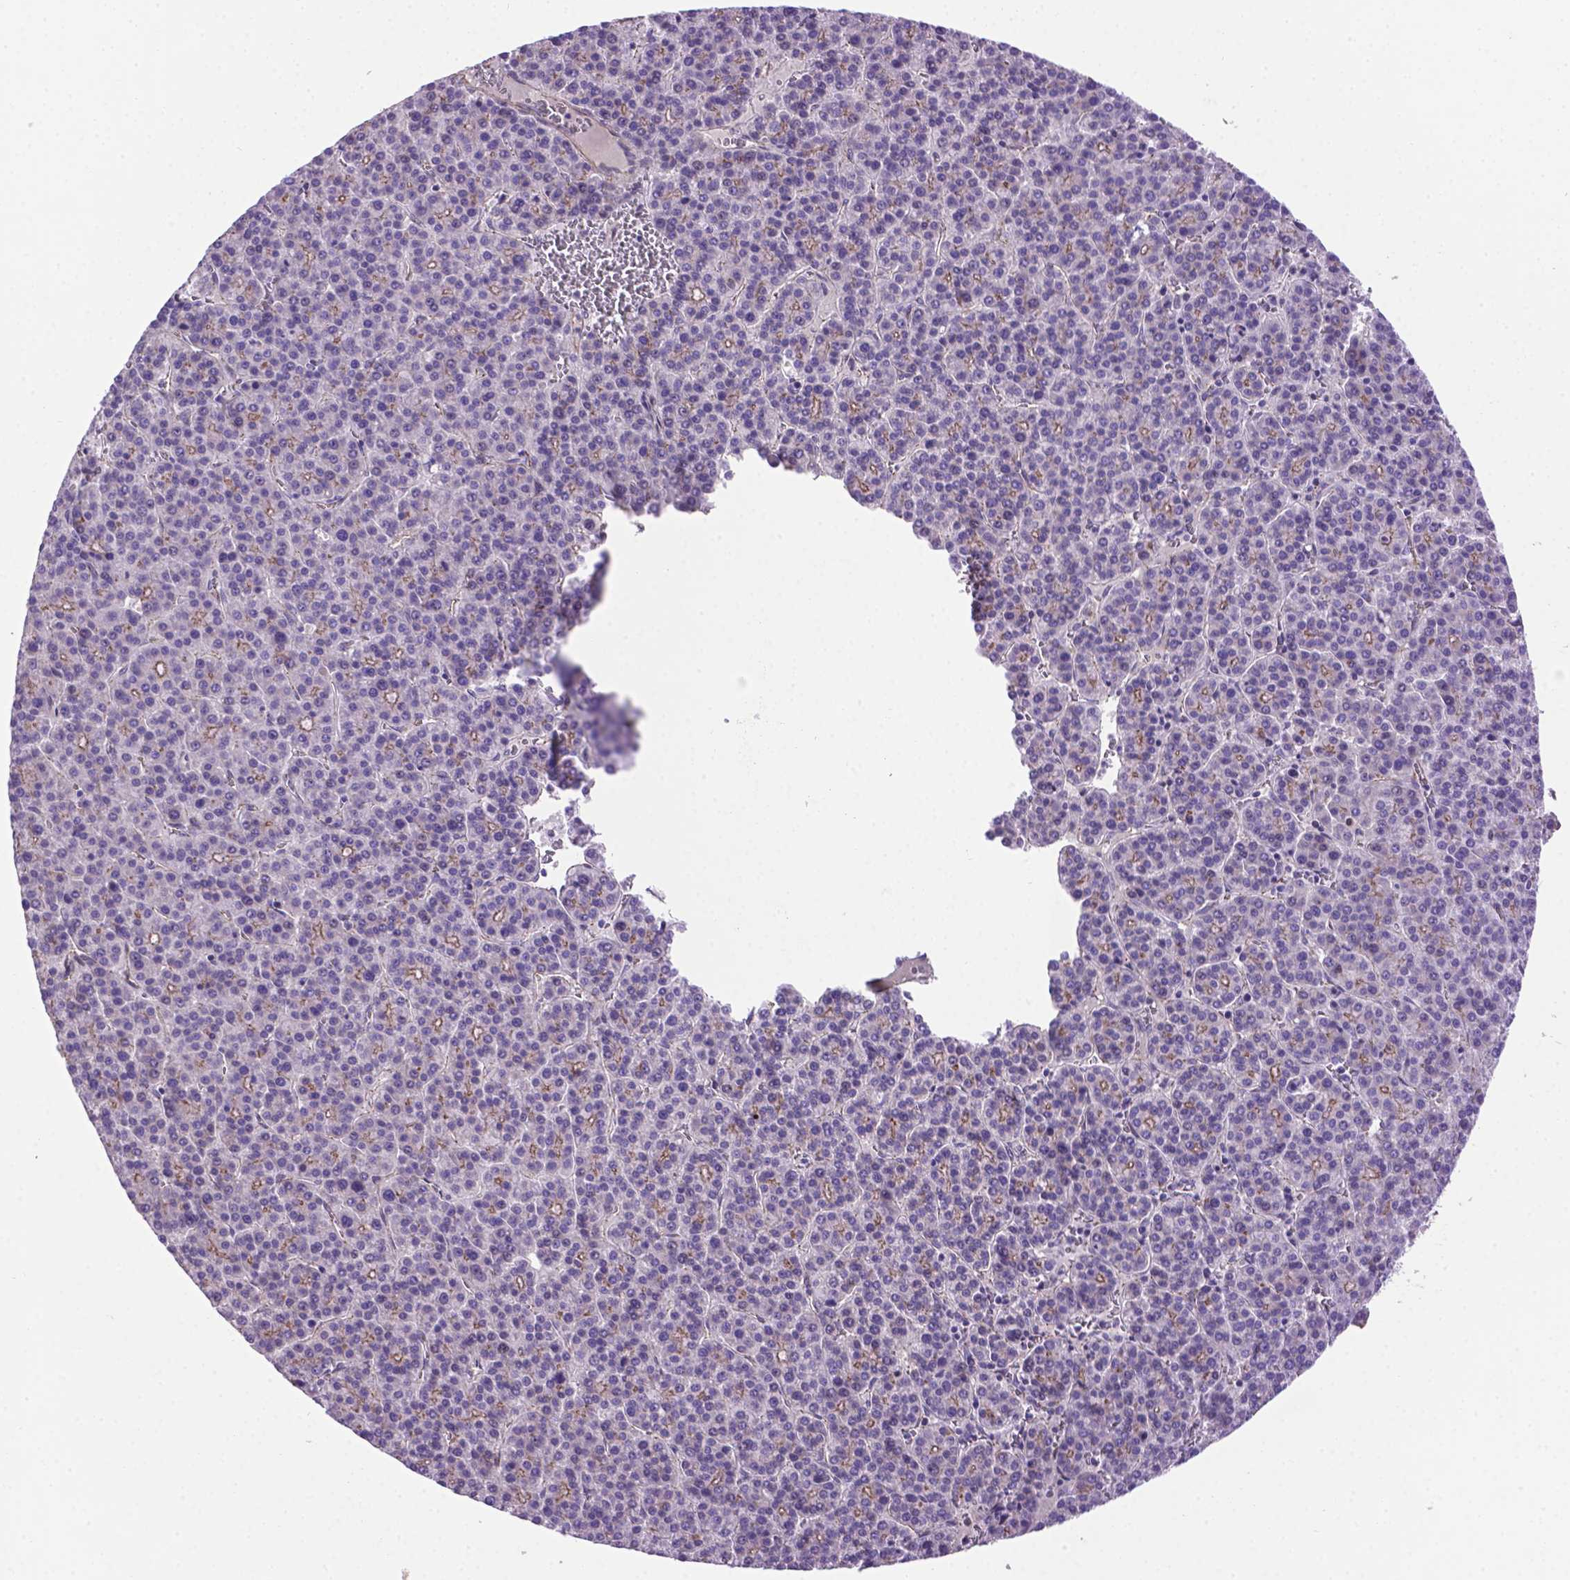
{"staining": {"intensity": "weak", "quantity": "<25%", "location": "cytoplasmic/membranous"}, "tissue": "liver cancer", "cell_type": "Tumor cells", "image_type": "cancer", "snomed": [{"axis": "morphology", "description": "Carcinoma, Hepatocellular, NOS"}, {"axis": "topography", "description": "Liver"}], "caption": "High magnification brightfield microscopy of liver cancer (hepatocellular carcinoma) stained with DAB (3,3'-diaminobenzidine) (brown) and counterstained with hematoxylin (blue): tumor cells show no significant staining.", "gene": "CCER2", "patient": {"sex": "female", "age": 58}}